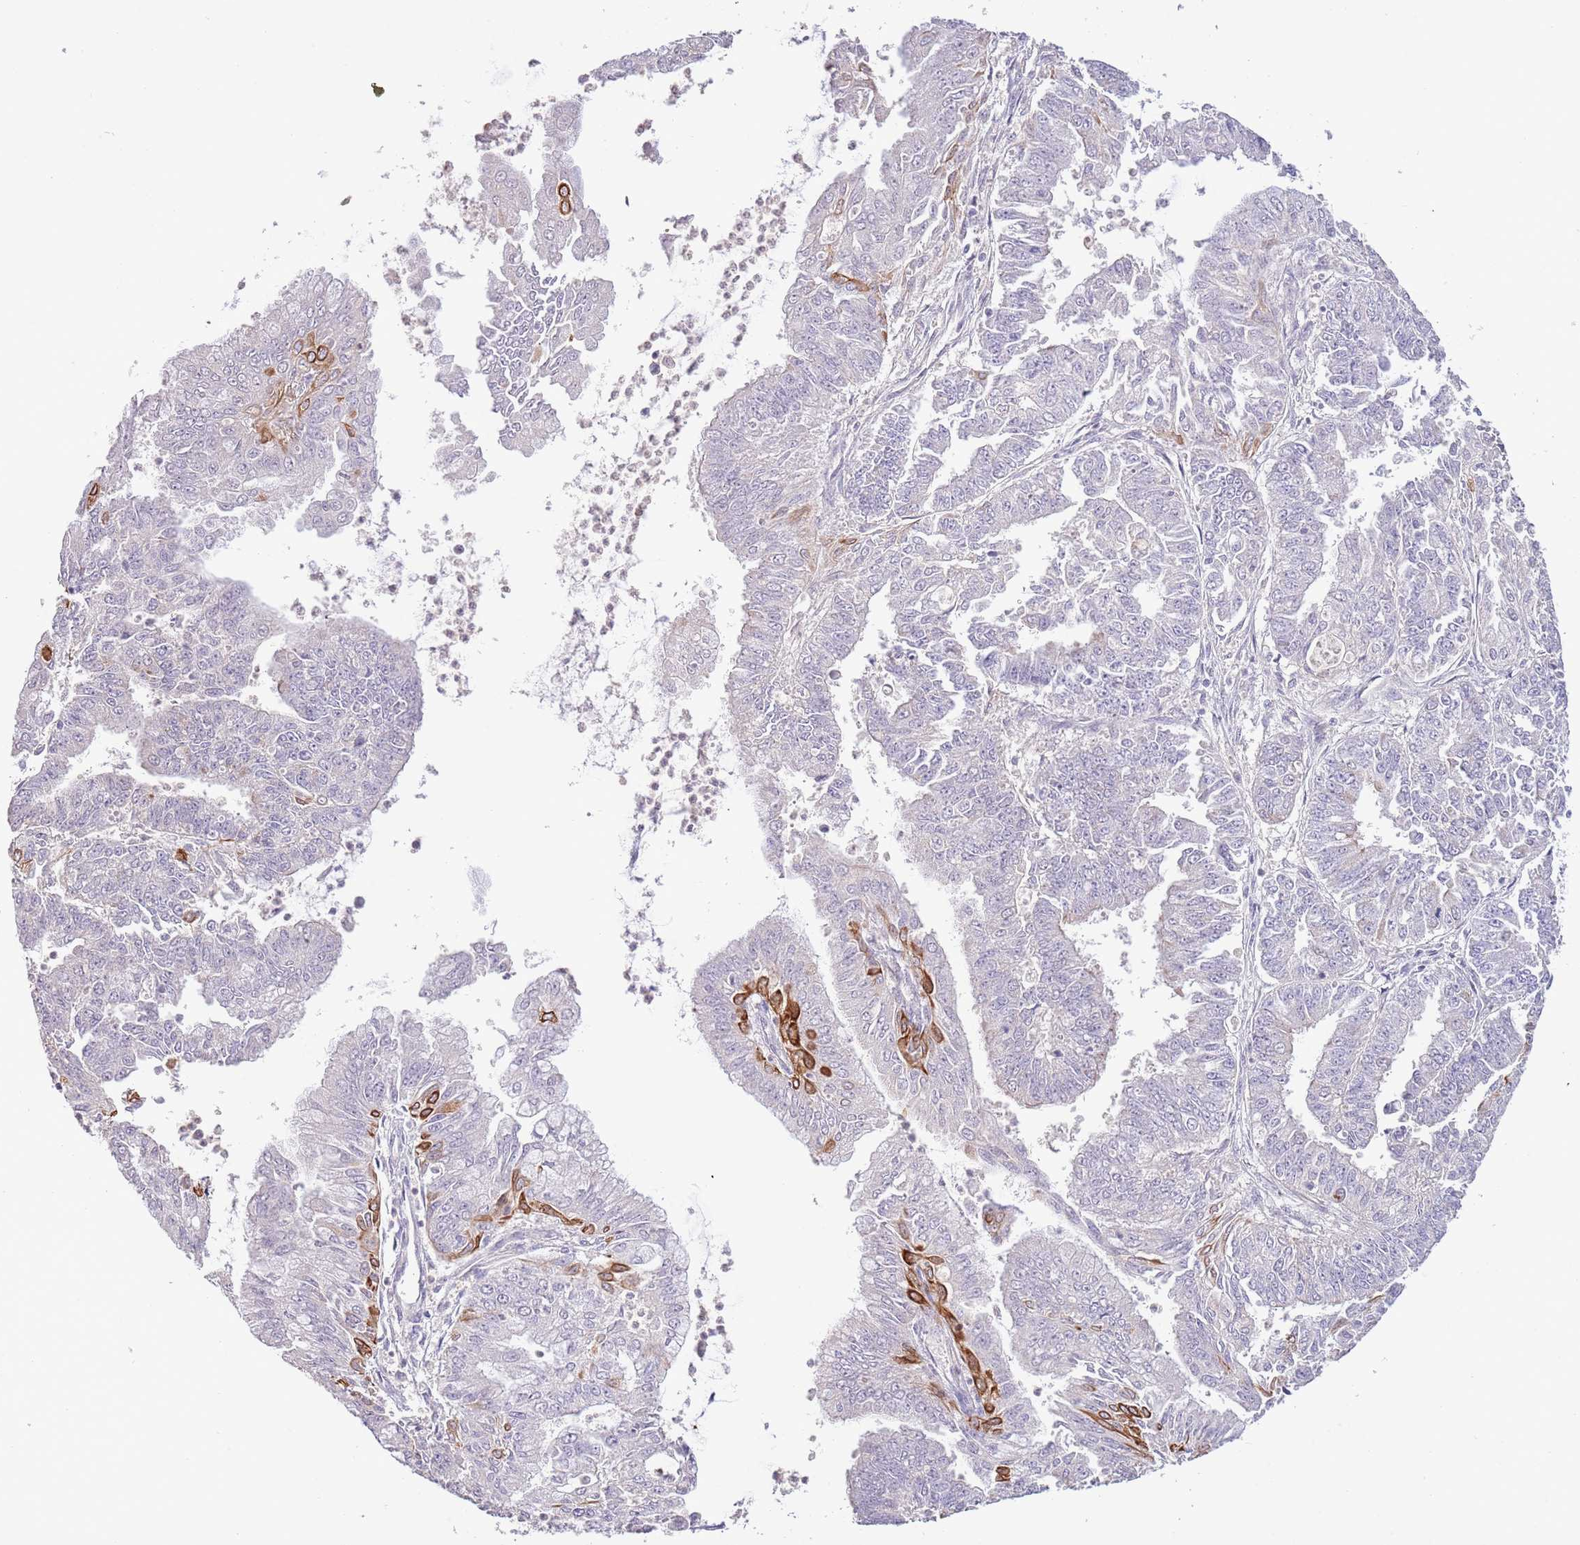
{"staining": {"intensity": "strong", "quantity": "<25%", "location": "cytoplasmic/membranous"}, "tissue": "endometrial cancer", "cell_type": "Tumor cells", "image_type": "cancer", "snomed": [{"axis": "morphology", "description": "Adenocarcinoma, NOS"}, {"axis": "topography", "description": "Endometrium"}], "caption": "DAB immunohistochemical staining of endometrial cancer displays strong cytoplasmic/membranous protein positivity in approximately <25% of tumor cells.", "gene": "ZNF658", "patient": {"sex": "female", "age": 73}}